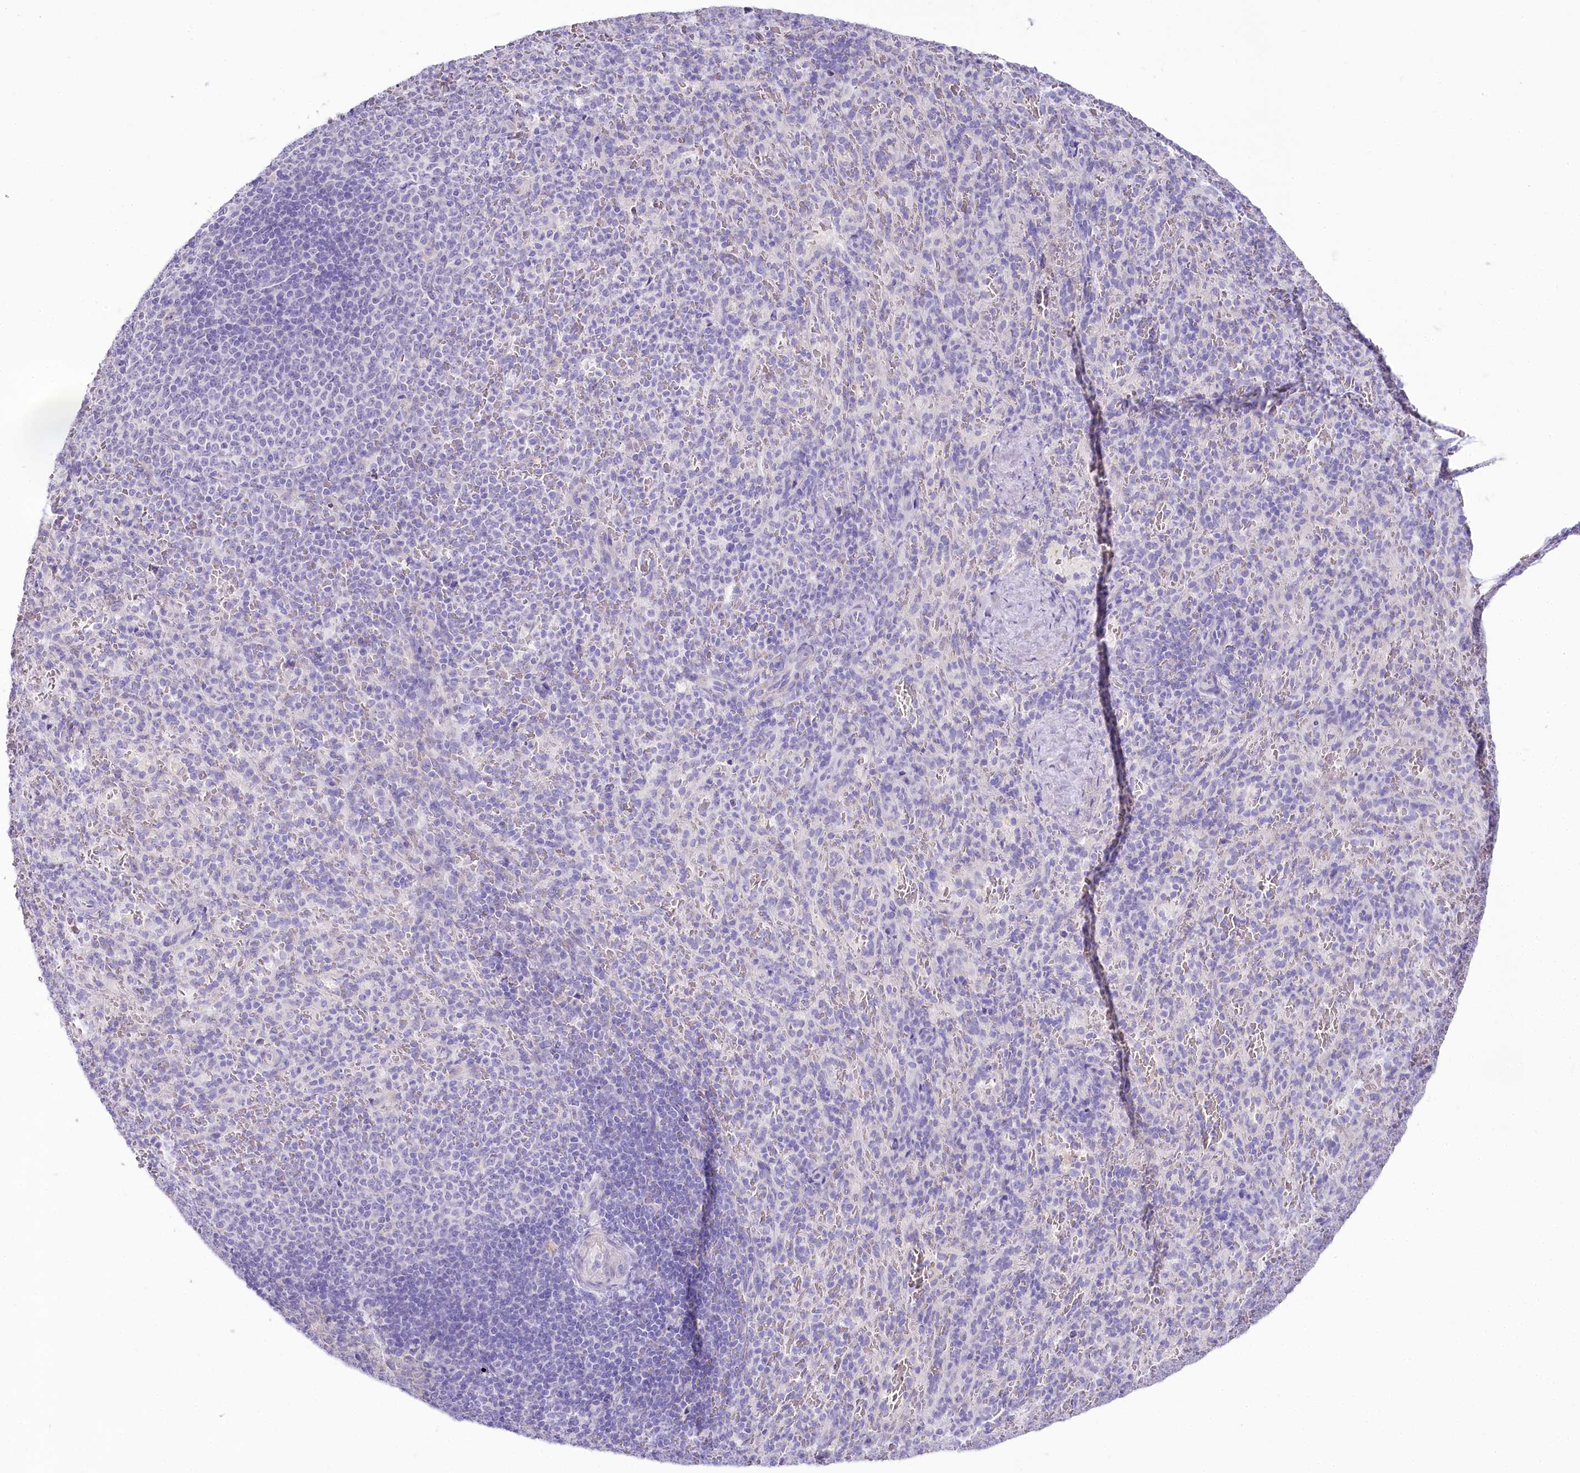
{"staining": {"intensity": "negative", "quantity": "none", "location": "none"}, "tissue": "spleen", "cell_type": "Cells in red pulp", "image_type": "normal", "snomed": [{"axis": "morphology", "description": "Normal tissue, NOS"}, {"axis": "topography", "description": "Spleen"}], "caption": "This is an immunohistochemistry photomicrograph of benign spleen. There is no staining in cells in red pulp.", "gene": "MYOZ1", "patient": {"sex": "female", "age": 21}}